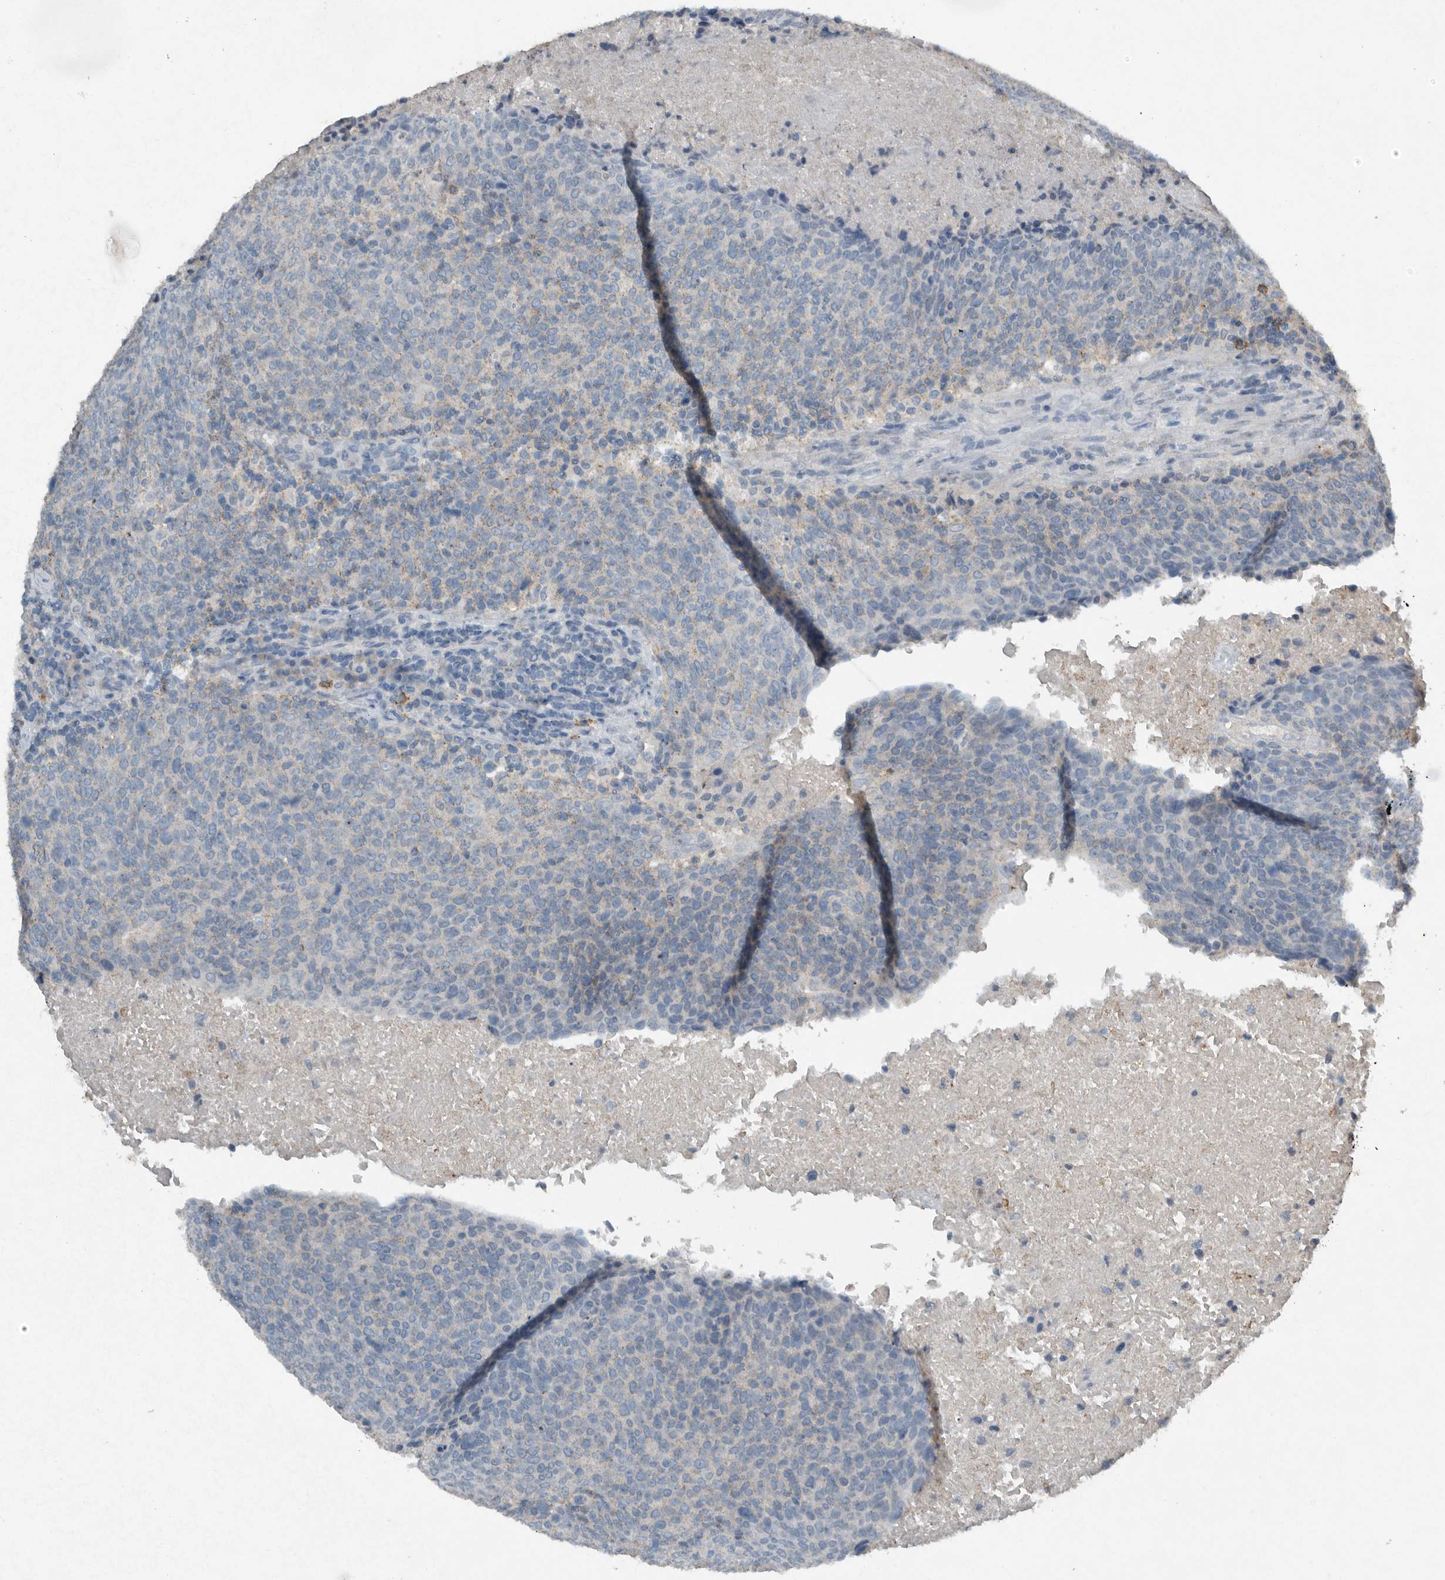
{"staining": {"intensity": "weak", "quantity": "<25%", "location": "cytoplasmic/membranous"}, "tissue": "head and neck cancer", "cell_type": "Tumor cells", "image_type": "cancer", "snomed": [{"axis": "morphology", "description": "Squamous cell carcinoma, NOS"}, {"axis": "morphology", "description": "Squamous cell carcinoma, metastatic, NOS"}, {"axis": "topography", "description": "Lymph node"}, {"axis": "topography", "description": "Head-Neck"}], "caption": "Human squamous cell carcinoma (head and neck) stained for a protein using immunohistochemistry reveals no positivity in tumor cells.", "gene": "IL20", "patient": {"sex": "male", "age": 62}}